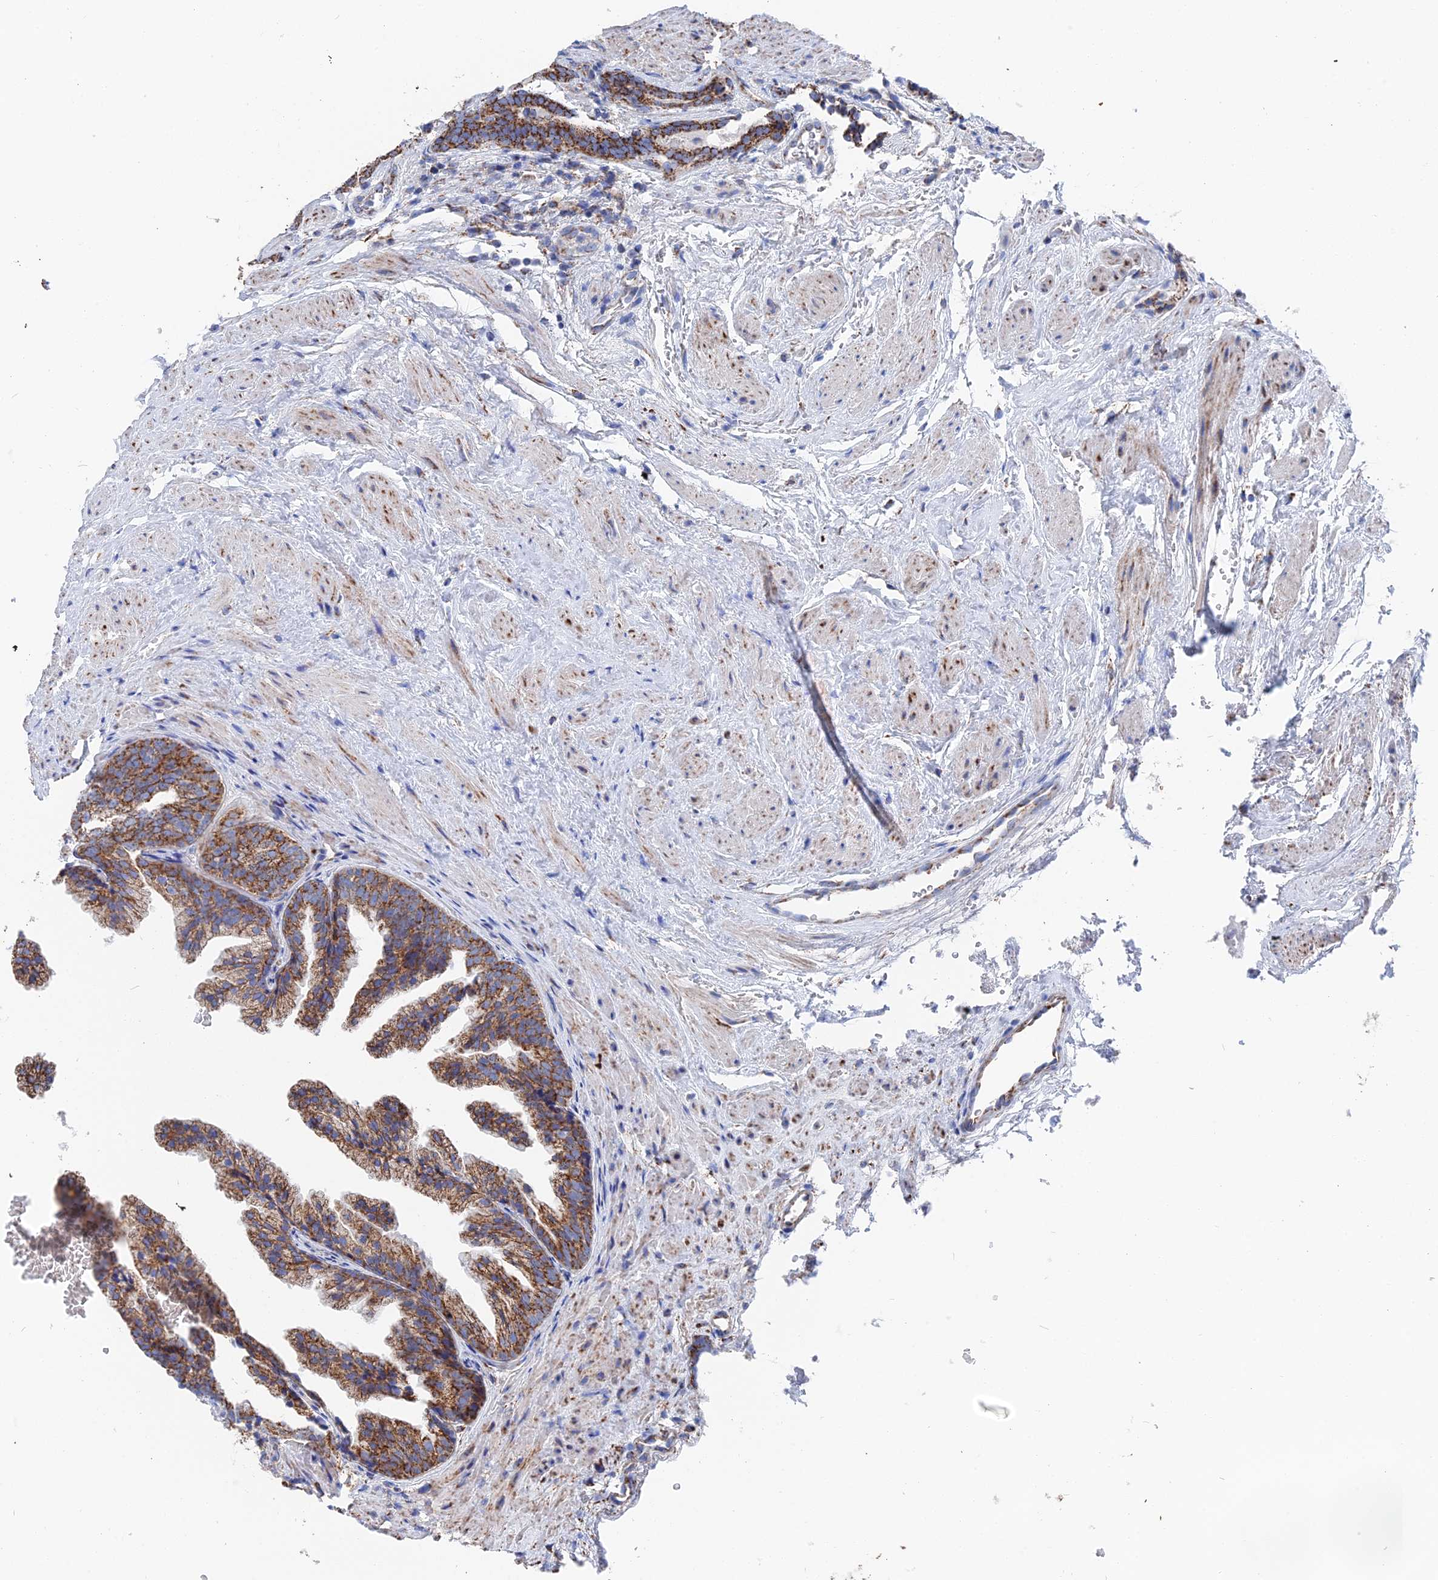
{"staining": {"intensity": "strong", "quantity": ">75%", "location": "cytoplasmic/membranous"}, "tissue": "prostate", "cell_type": "Glandular cells", "image_type": "normal", "snomed": [{"axis": "morphology", "description": "Normal tissue, NOS"}, {"axis": "topography", "description": "Prostate"}], "caption": "A micrograph showing strong cytoplasmic/membranous positivity in about >75% of glandular cells in benign prostate, as visualized by brown immunohistochemical staining.", "gene": "IFT80", "patient": {"sex": "male", "age": 76}}